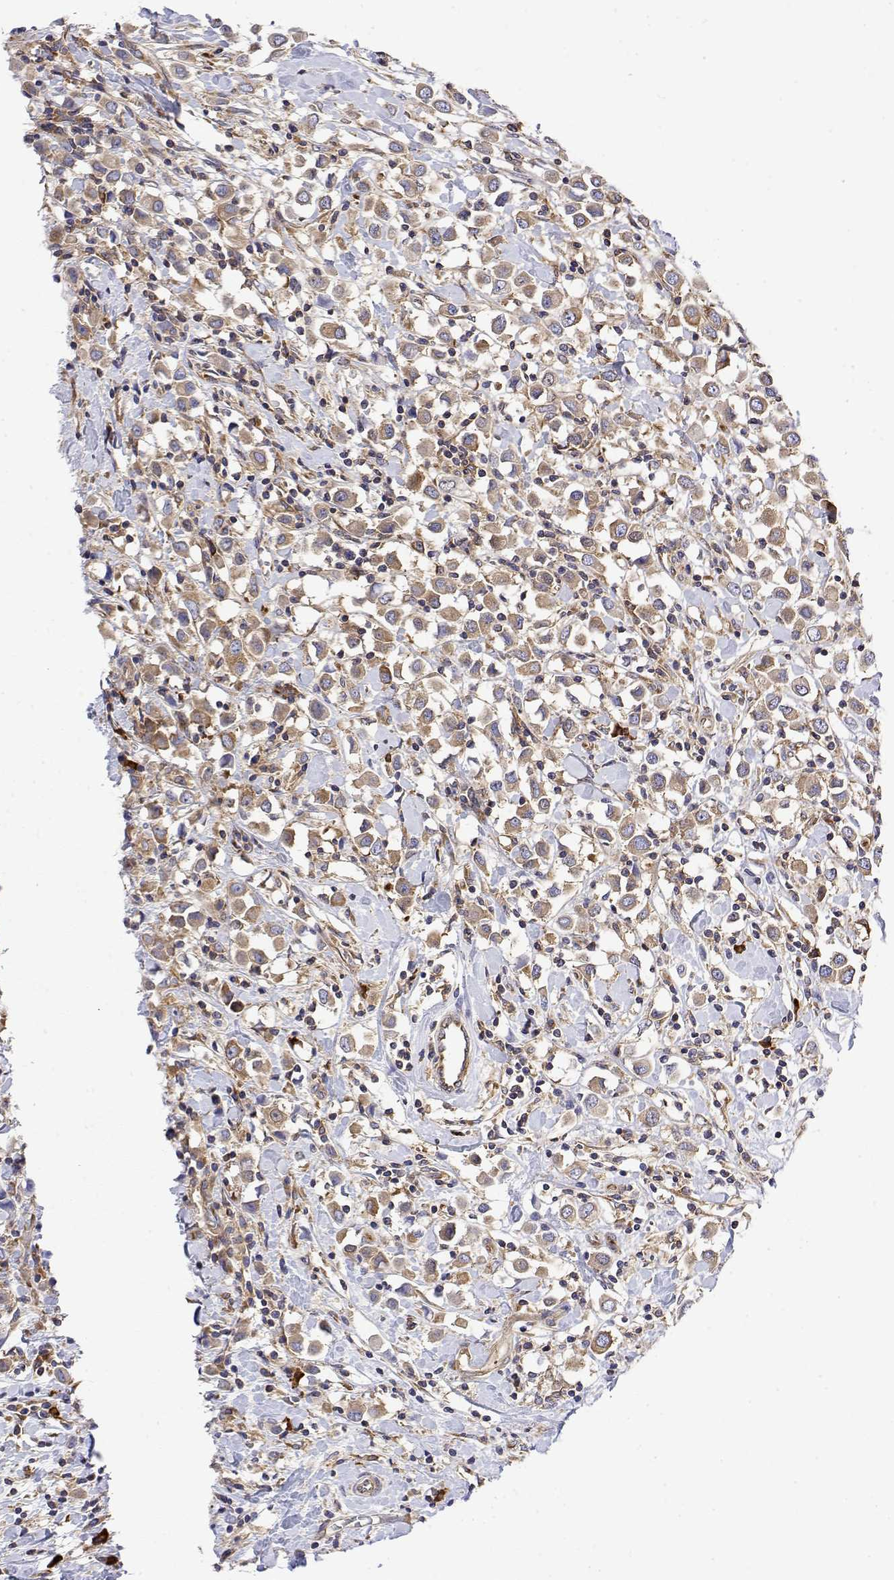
{"staining": {"intensity": "moderate", "quantity": ">75%", "location": "cytoplasmic/membranous"}, "tissue": "breast cancer", "cell_type": "Tumor cells", "image_type": "cancer", "snomed": [{"axis": "morphology", "description": "Duct carcinoma"}, {"axis": "topography", "description": "Breast"}], "caption": "Human breast invasive ductal carcinoma stained with a protein marker reveals moderate staining in tumor cells.", "gene": "EEF1G", "patient": {"sex": "female", "age": 61}}